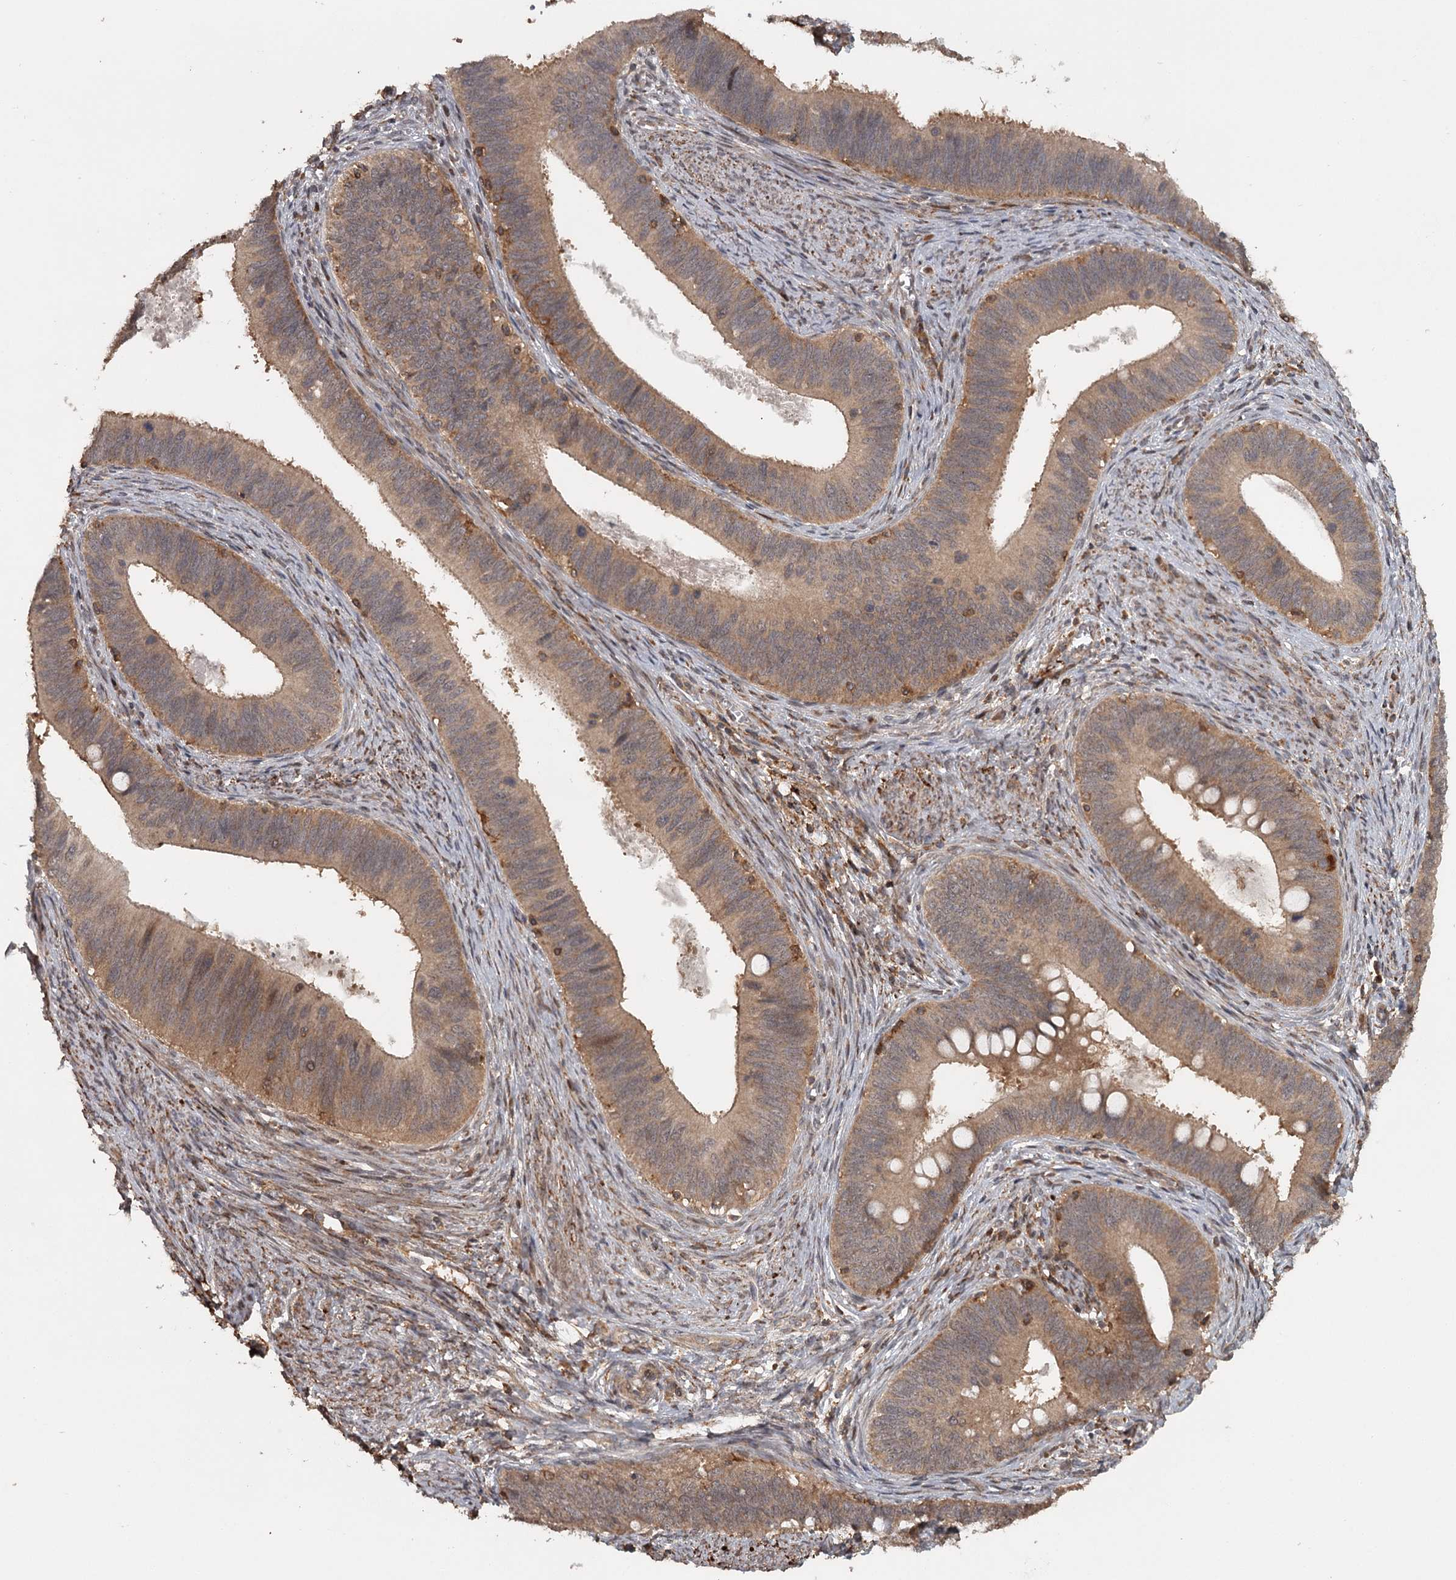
{"staining": {"intensity": "moderate", "quantity": ">75%", "location": "cytoplasmic/membranous"}, "tissue": "cervical cancer", "cell_type": "Tumor cells", "image_type": "cancer", "snomed": [{"axis": "morphology", "description": "Adenocarcinoma, NOS"}, {"axis": "topography", "description": "Cervix"}], "caption": "Cervical adenocarcinoma stained with a protein marker exhibits moderate staining in tumor cells.", "gene": "FAXC", "patient": {"sex": "female", "age": 42}}